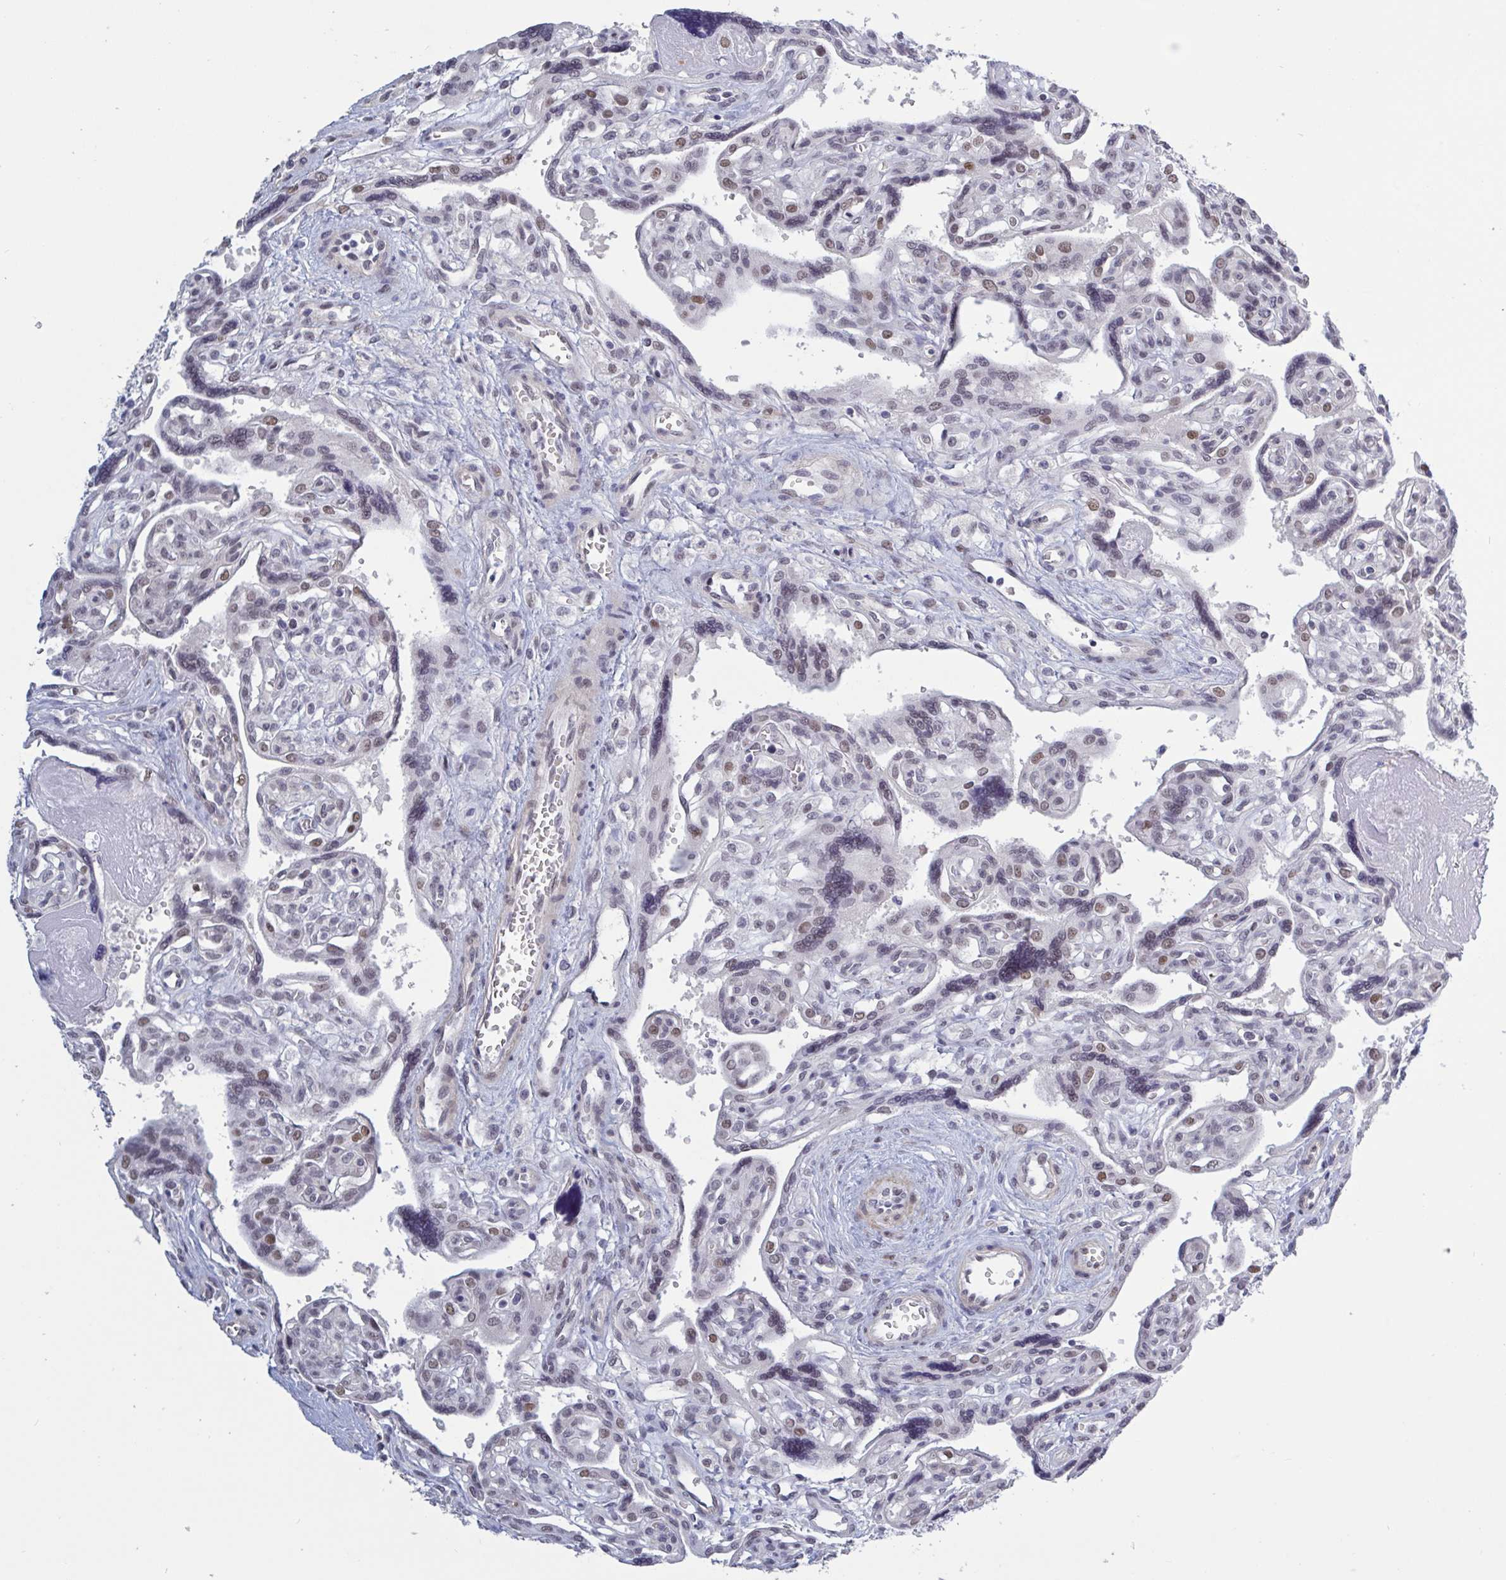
{"staining": {"intensity": "moderate", "quantity": ">75%", "location": "nuclear"}, "tissue": "placenta", "cell_type": "Decidual cells", "image_type": "normal", "snomed": [{"axis": "morphology", "description": "Normal tissue, NOS"}, {"axis": "topography", "description": "Placenta"}], "caption": "Immunohistochemical staining of benign human placenta displays >75% levels of moderate nuclear protein expression in approximately >75% of decidual cells.", "gene": "BCL7B", "patient": {"sex": "female", "age": 39}}